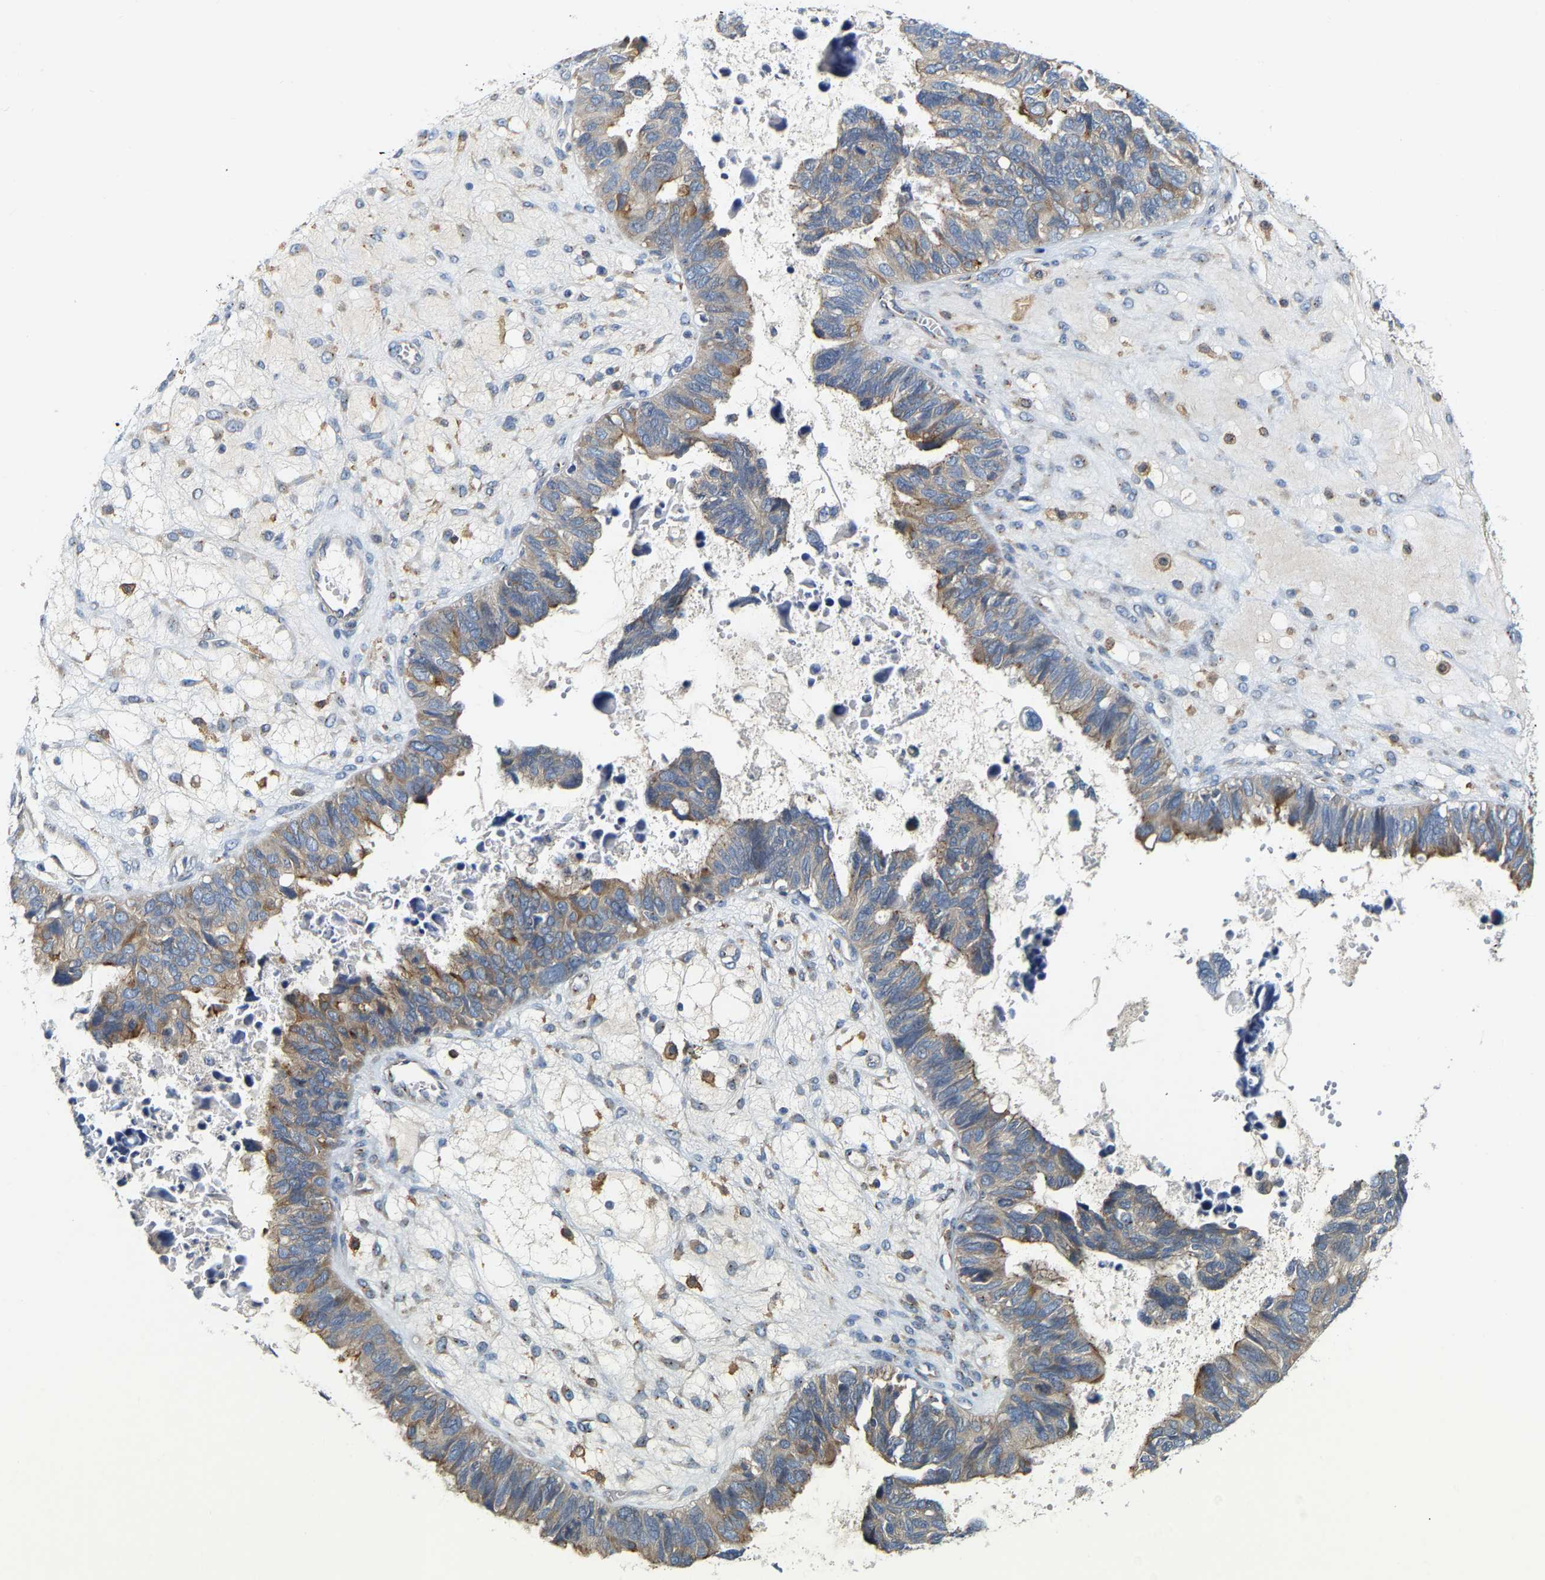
{"staining": {"intensity": "weak", "quantity": "<25%", "location": "cytoplasmic/membranous"}, "tissue": "ovarian cancer", "cell_type": "Tumor cells", "image_type": "cancer", "snomed": [{"axis": "morphology", "description": "Cystadenocarcinoma, serous, NOS"}, {"axis": "topography", "description": "Ovary"}], "caption": "The micrograph exhibits no significant staining in tumor cells of serous cystadenocarcinoma (ovarian).", "gene": "PCNT", "patient": {"sex": "female", "age": 79}}